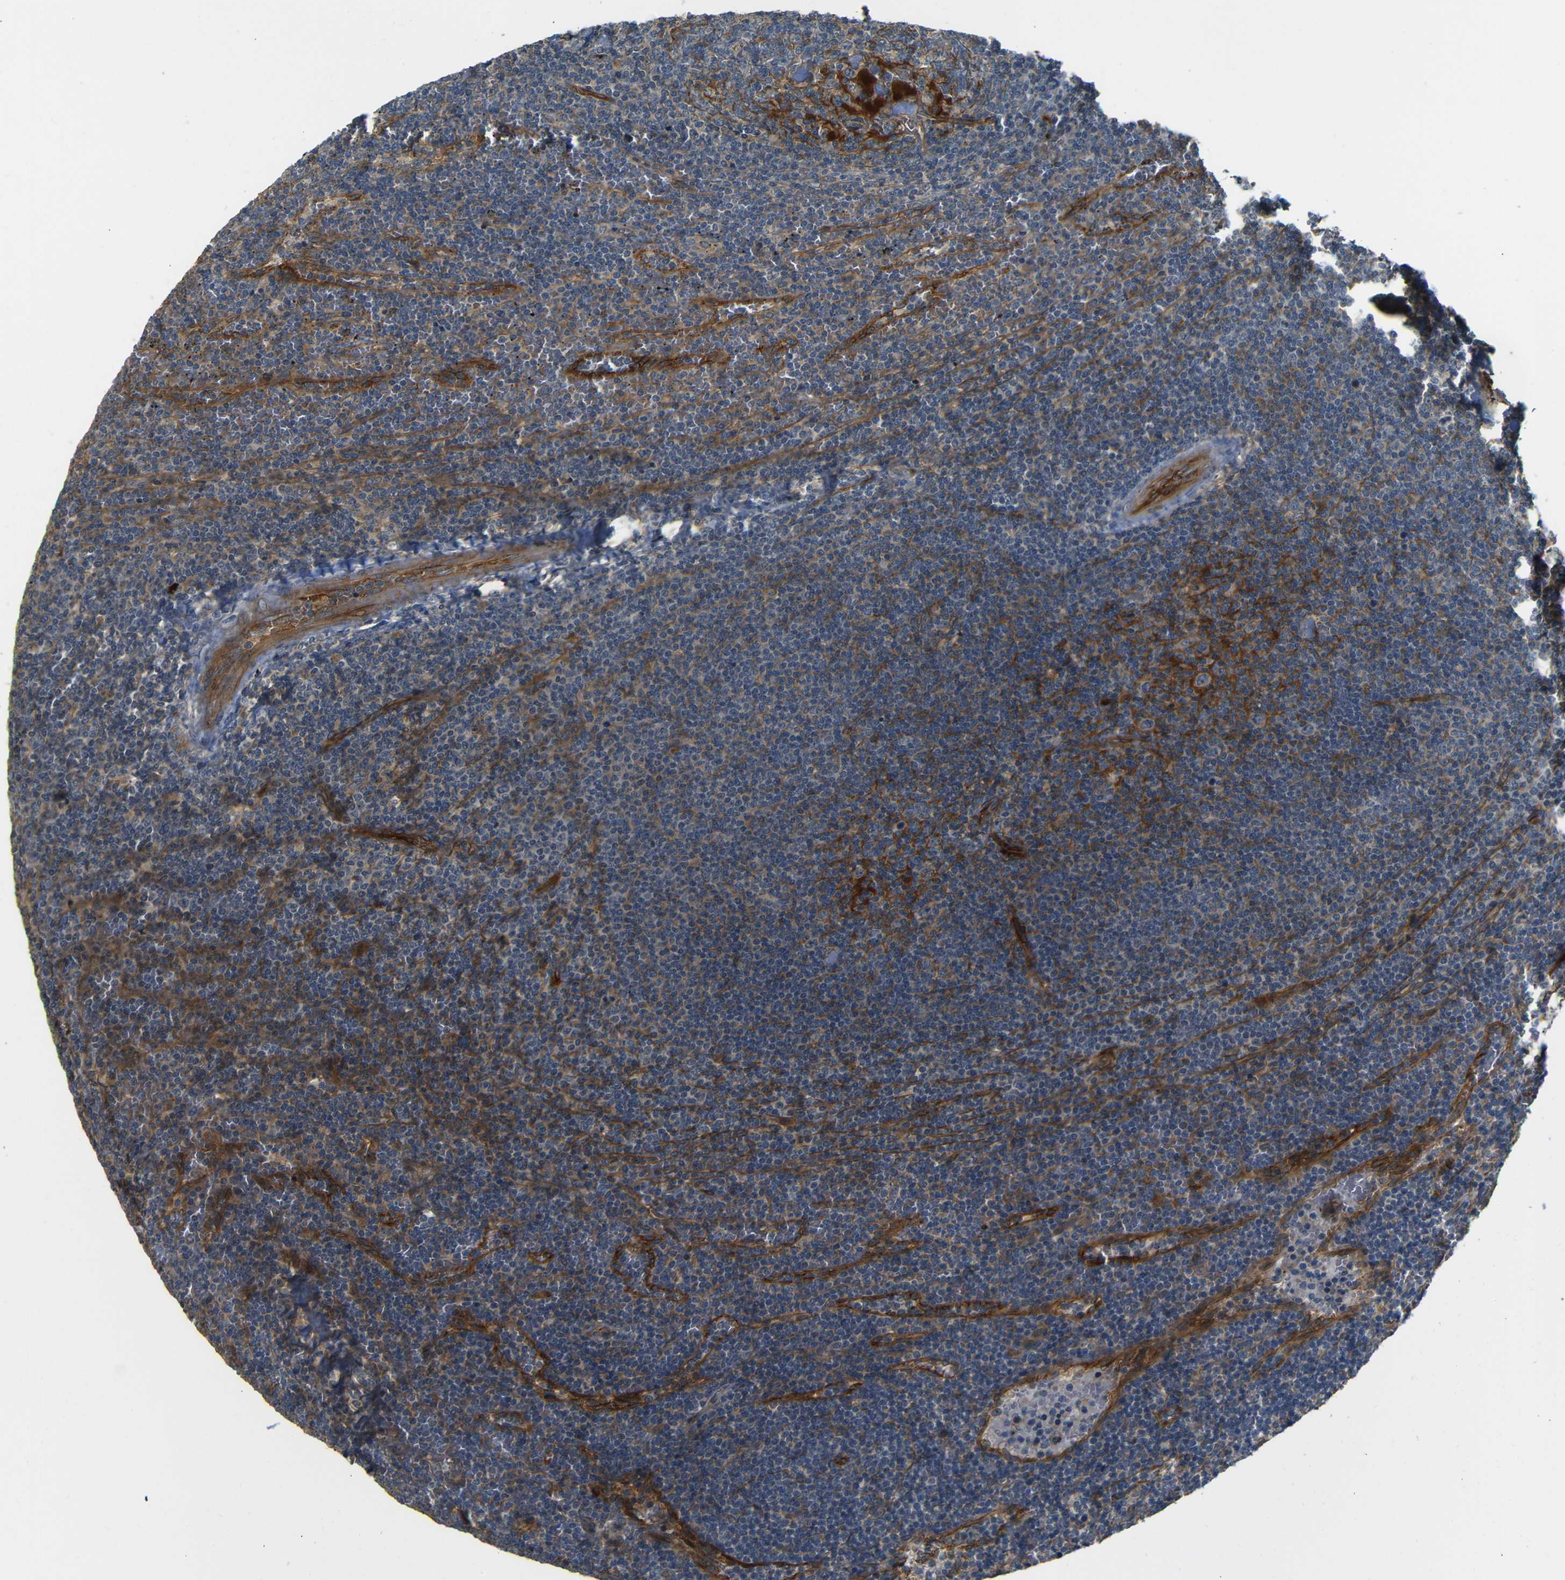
{"staining": {"intensity": "moderate", "quantity": "<25%", "location": "cytoplasmic/membranous"}, "tissue": "lymphoma", "cell_type": "Tumor cells", "image_type": "cancer", "snomed": [{"axis": "morphology", "description": "Malignant lymphoma, non-Hodgkin's type, Low grade"}, {"axis": "topography", "description": "Spleen"}], "caption": "DAB immunohistochemical staining of human low-grade malignant lymphoma, non-Hodgkin's type reveals moderate cytoplasmic/membranous protein positivity in approximately <25% of tumor cells. The protein of interest is stained brown, and the nuclei are stained in blue (DAB (3,3'-diaminobenzidine) IHC with brightfield microscopy, high magnification).", "gene": "RELL1", "patient": {"sex": "female", "age": 50}}